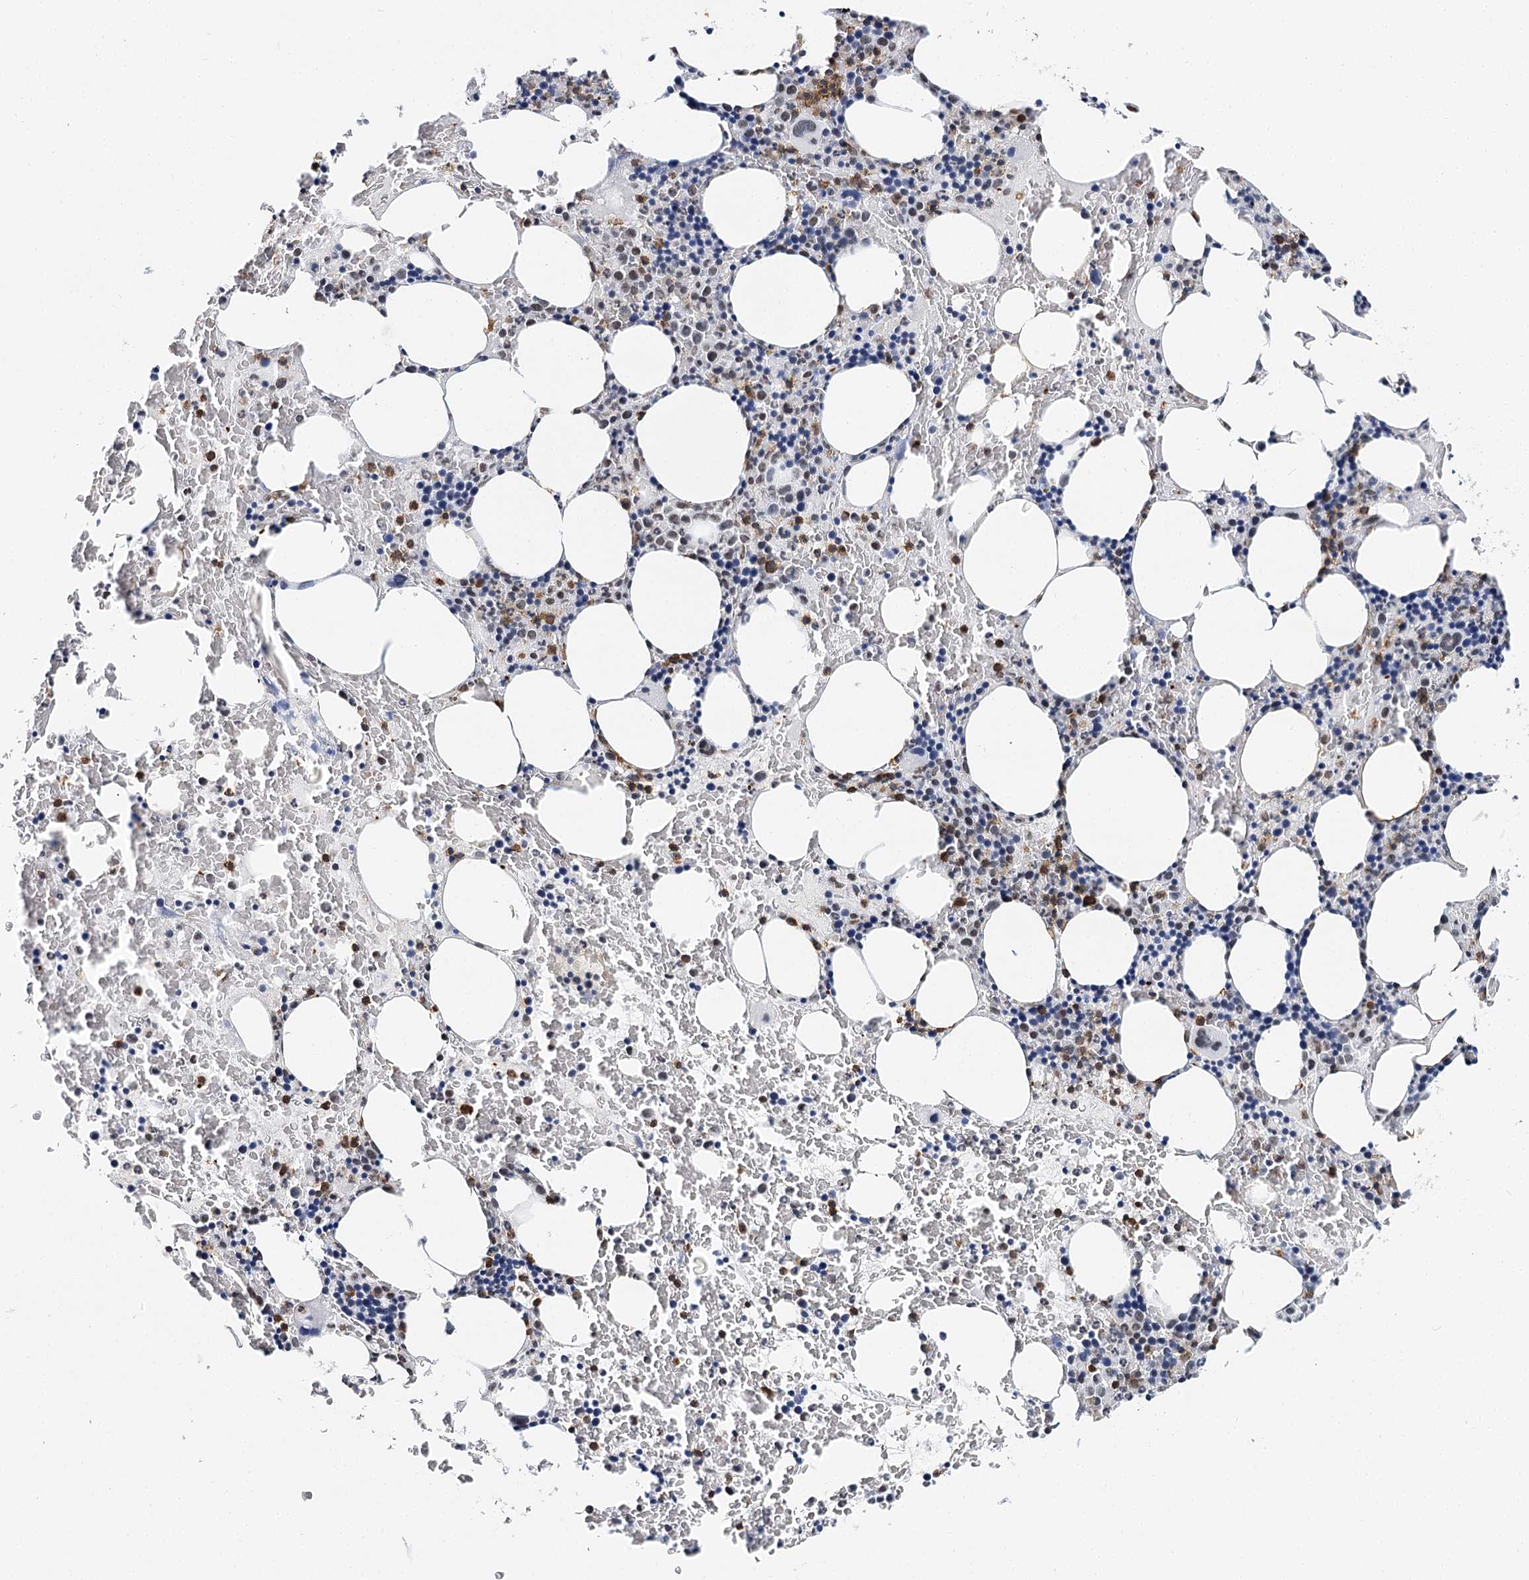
{"staining": {"intensity": "strong", "quantity": "<25%", "location": "cytoplasmic/membranous"}, "tissue": "bone marrow", "cell_type": "Hematopoietic cells", "image_type": "normal", "snomed": [{"axis": "morphology", "description": "Normal tissue, NOS"}, {"axis": "topography", "description": "Bone marrow"}], "caption": "Hematopoietic cells show strong cytoplasmic/membranous positivity in about <25% of cells in normal bone marrow.", "gene": "BARD1", "patient": {"sex": "male", "age": 62}}